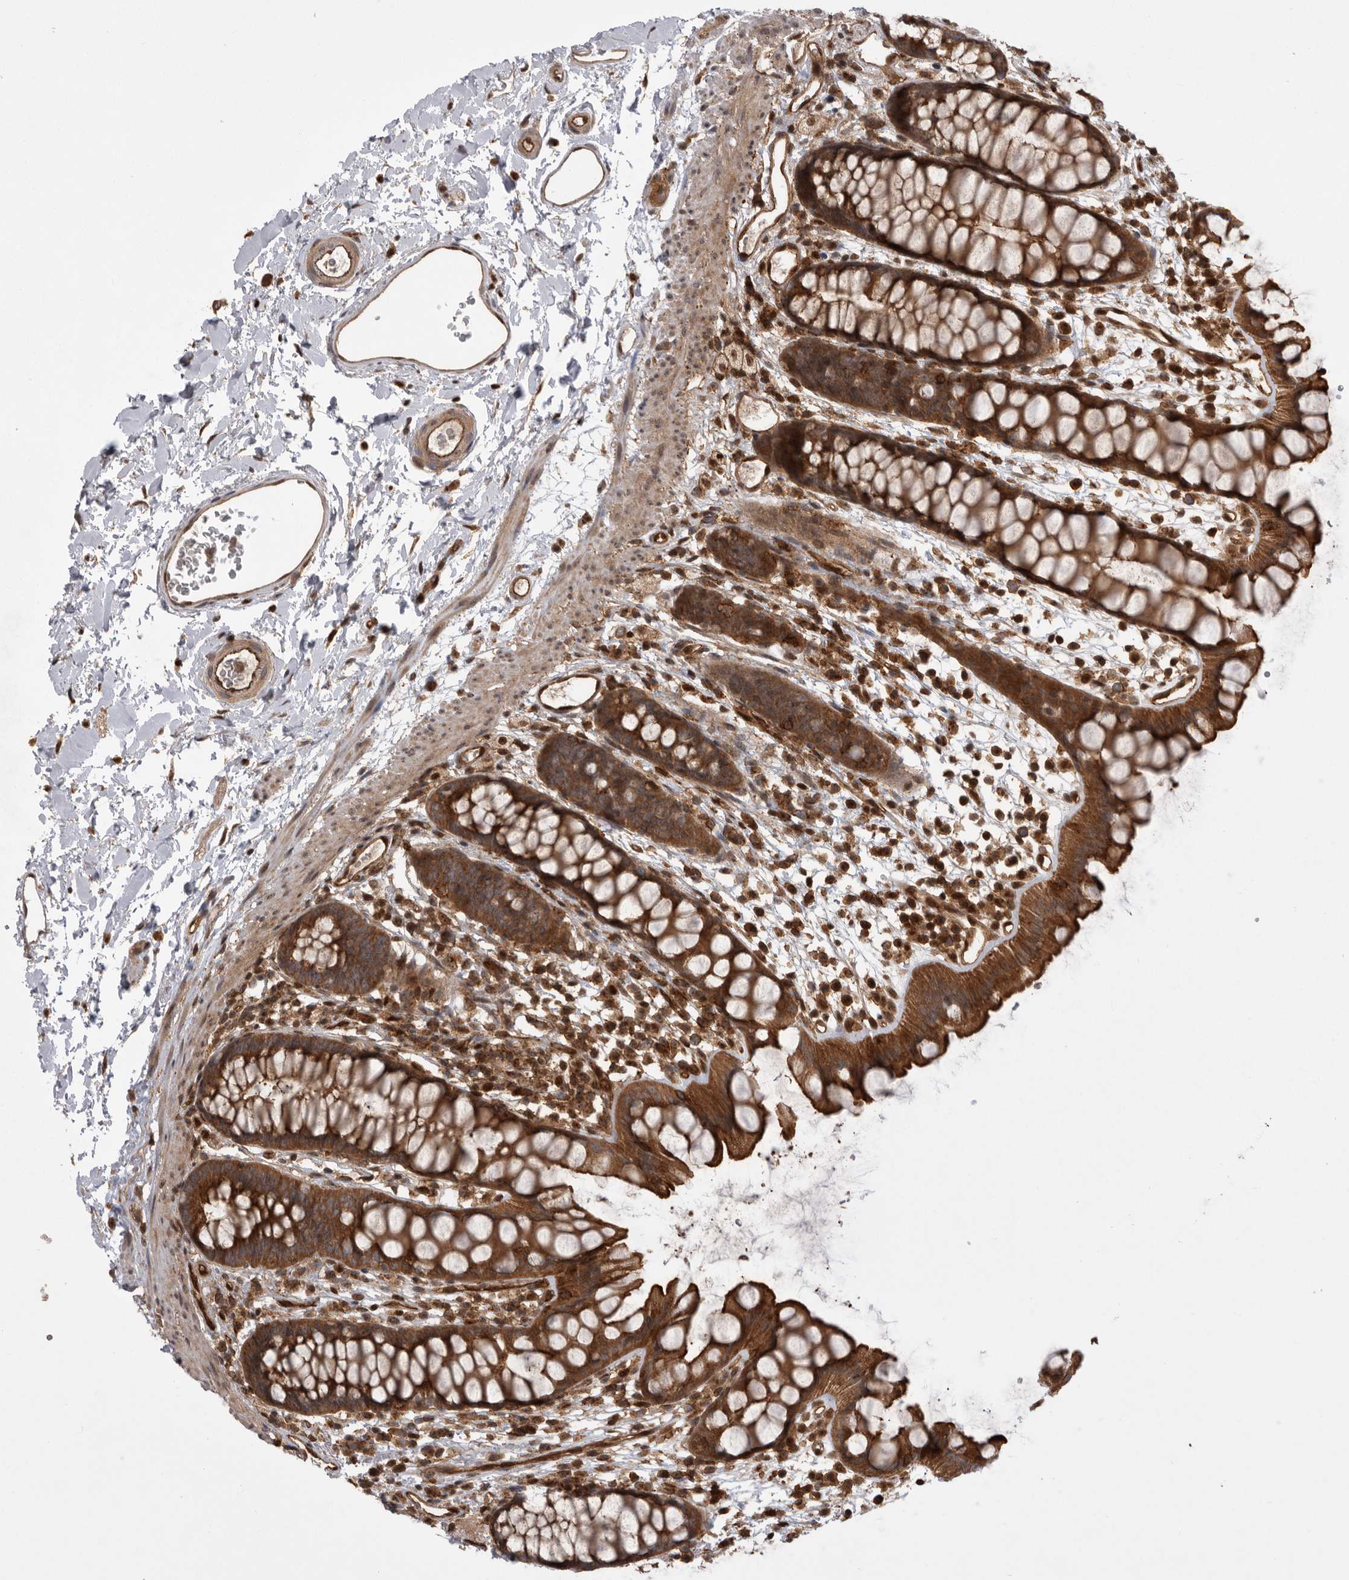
{"staining": {"intensity": "strong", "quantity": ">75%", "location": "cytoplasmic/membranous"}, "tissue": "rectum", "cell_type": "Glandular cells", "image_type": "normal", "snomed": [{"axis": "morphology", "description": "Normal tissue, NOS"}, {"axis": "topography", "description": "Rectum"}], "caption": "Immunohistochemistry (IHC) staining of normal rectum, which demonstrates high levels of strong cytoplasmic/membranous positivity in approximately >75% of glandular cells indicating strong cytoplasmic/membranous protein positivity. The staining was performed using DAB (3,3'-diaminobenzidine) (brown) for protein detection and nuclei were counterstained in hematoxylin (blue).", "gene": "DHDDS", "patient": {"sex": "female", "age": 65}}